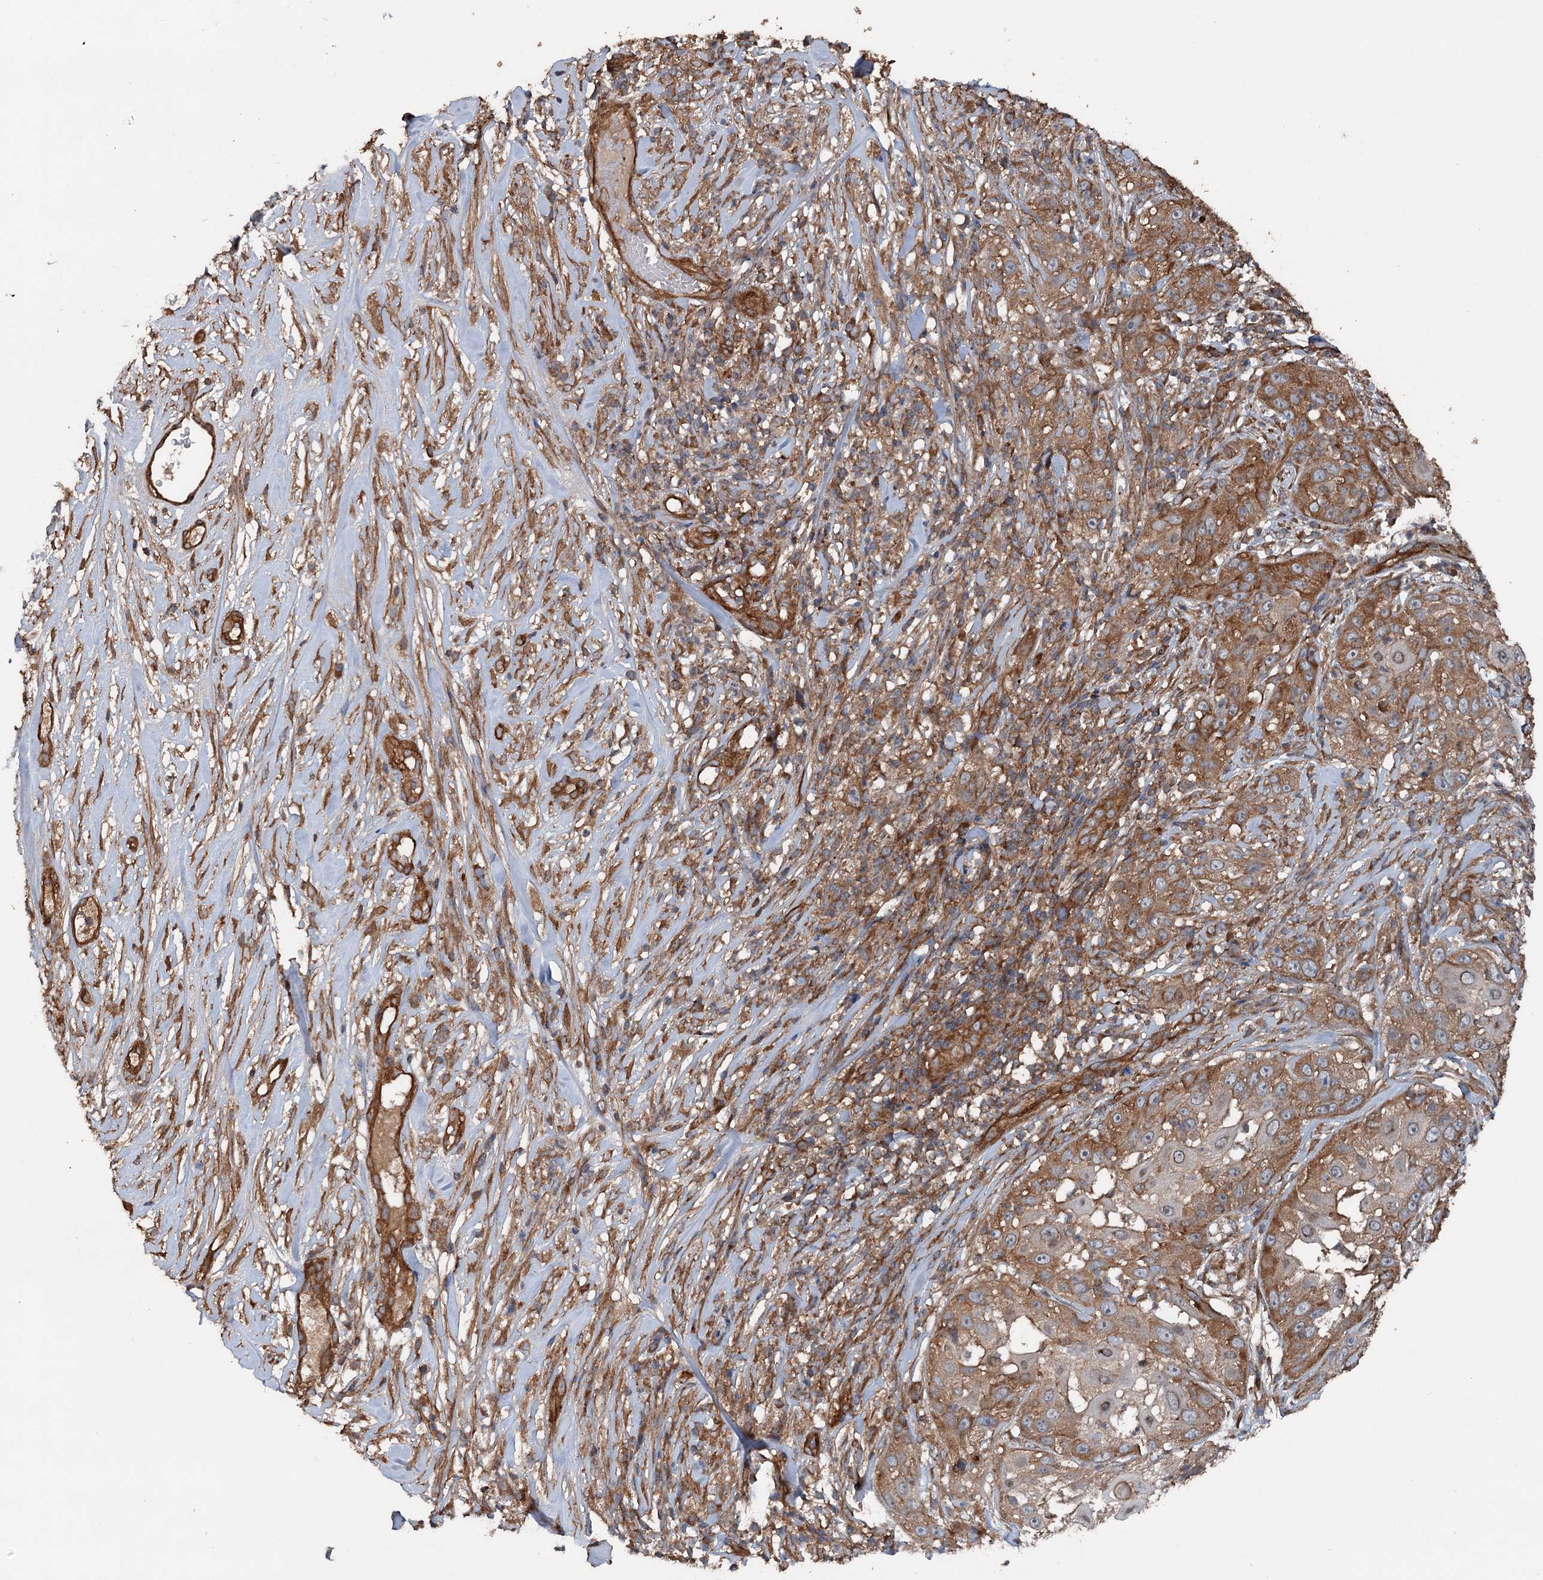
{"staining": {"intensity": "moderate", "quantity": ">75%", "location": "cytoplasmic/membranous"}, "tissue": "skin cancer", "cell_type": "Tumor cells", "image_type": "cancer", "snomed": [{"axis": "morphology", "description": "Squamous cell carcinoma, NOS"}, {"axis": "topography", "description": "Skin"}], "caption": "The photomicrograph reveals immunohistochemical staining of skin cancer (squamous cell carcinoma). There is moderate cytoplasmic/membranous expression is seen in about >75% of tumor cells.", "gene": "RNF214", "patient": {"sex": "female", "age": 44}}